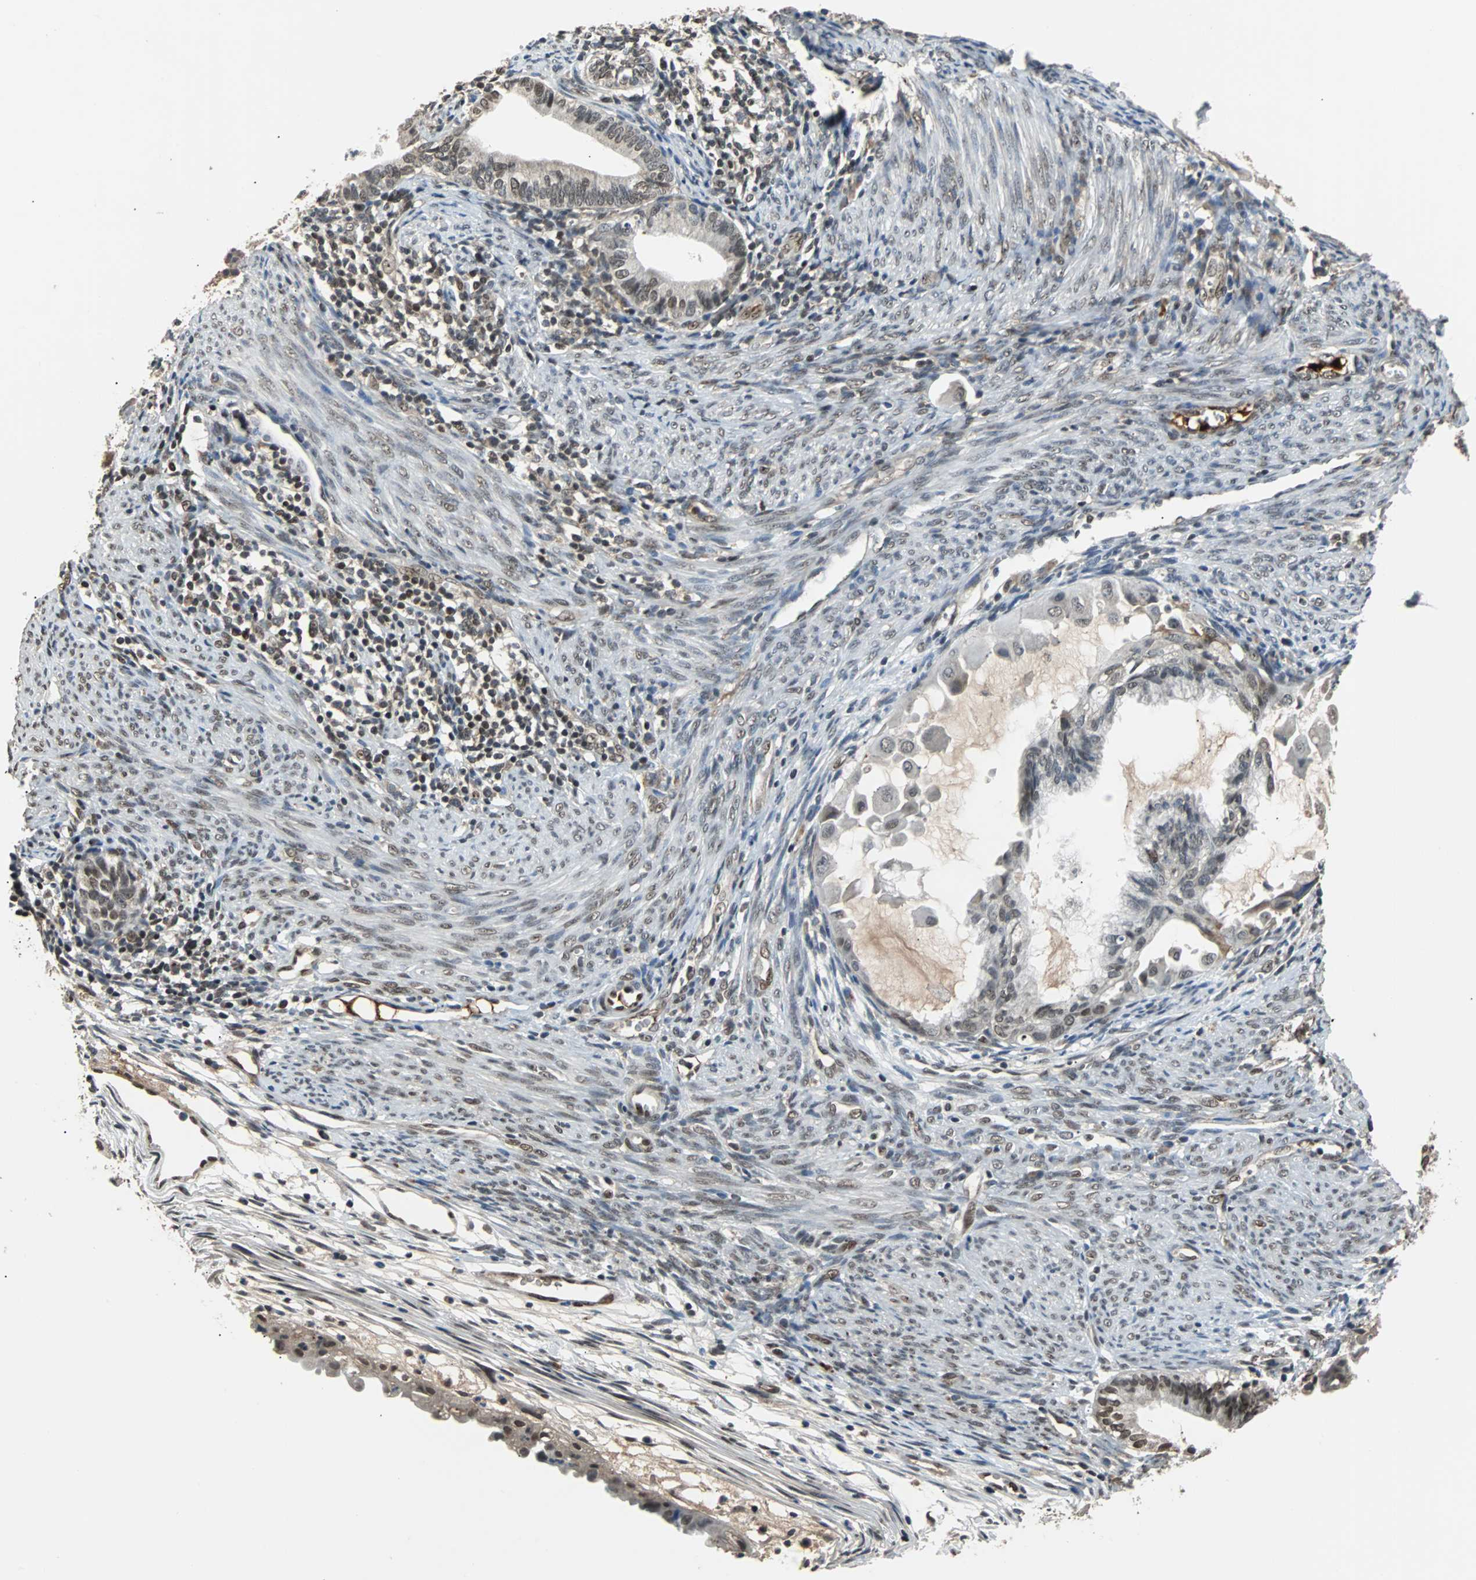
{"staining": {"intensity": "weak", "quantity": "25%-75%", "location": "nuclear"}, "tissue": "cervical cancer", "cell_type": "Tumor cells", "image_type": "cancer", "snomed": [{"axis": "morphology", "description": "Normal tissue, NOS"}, {"axis": "morphology", "description": "Adenocarcinoma, NOS"}, {"axis": "topography", "description": "Cervix"}, {"axis": "topography", "description": "Endometrium"}], "caption": "Protein staining displays weak nuclear positivity in approximately 25%-75% of tumor cells in cervical cancer (adenocarcinoma).", "gene": "PHC1", "patient": {"sex": "female", "age": 86}}